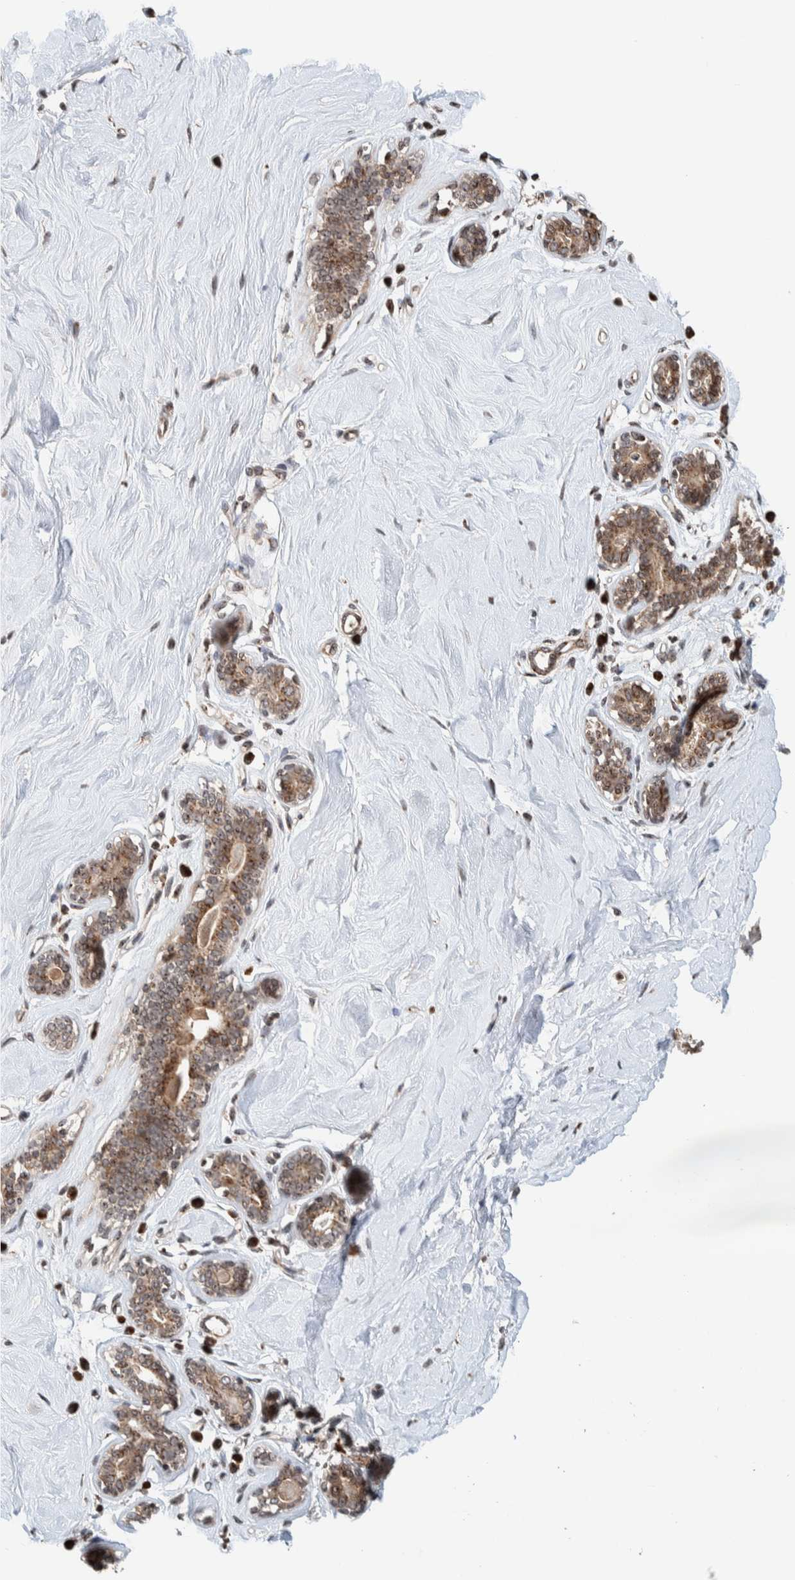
{"staining": {"intensity": "moderate", "quantity": ">75%", "location": "nuclear"}, "tissue": "breast", "cell_type": "Adipocytes", "image_type": "normal", "snomed": [{"axis": "morphology", "description": "Normal tissue, NOS"}, {"axis": "topography", "description": "Breast"}], "caption": "Adipocytes exhibit medium levels of moderate nuclear positivity in approximately >75% of cells in unremarkable breast.", "gene": "CCDC182", "patient": {"sex": "female", "age": 23}}